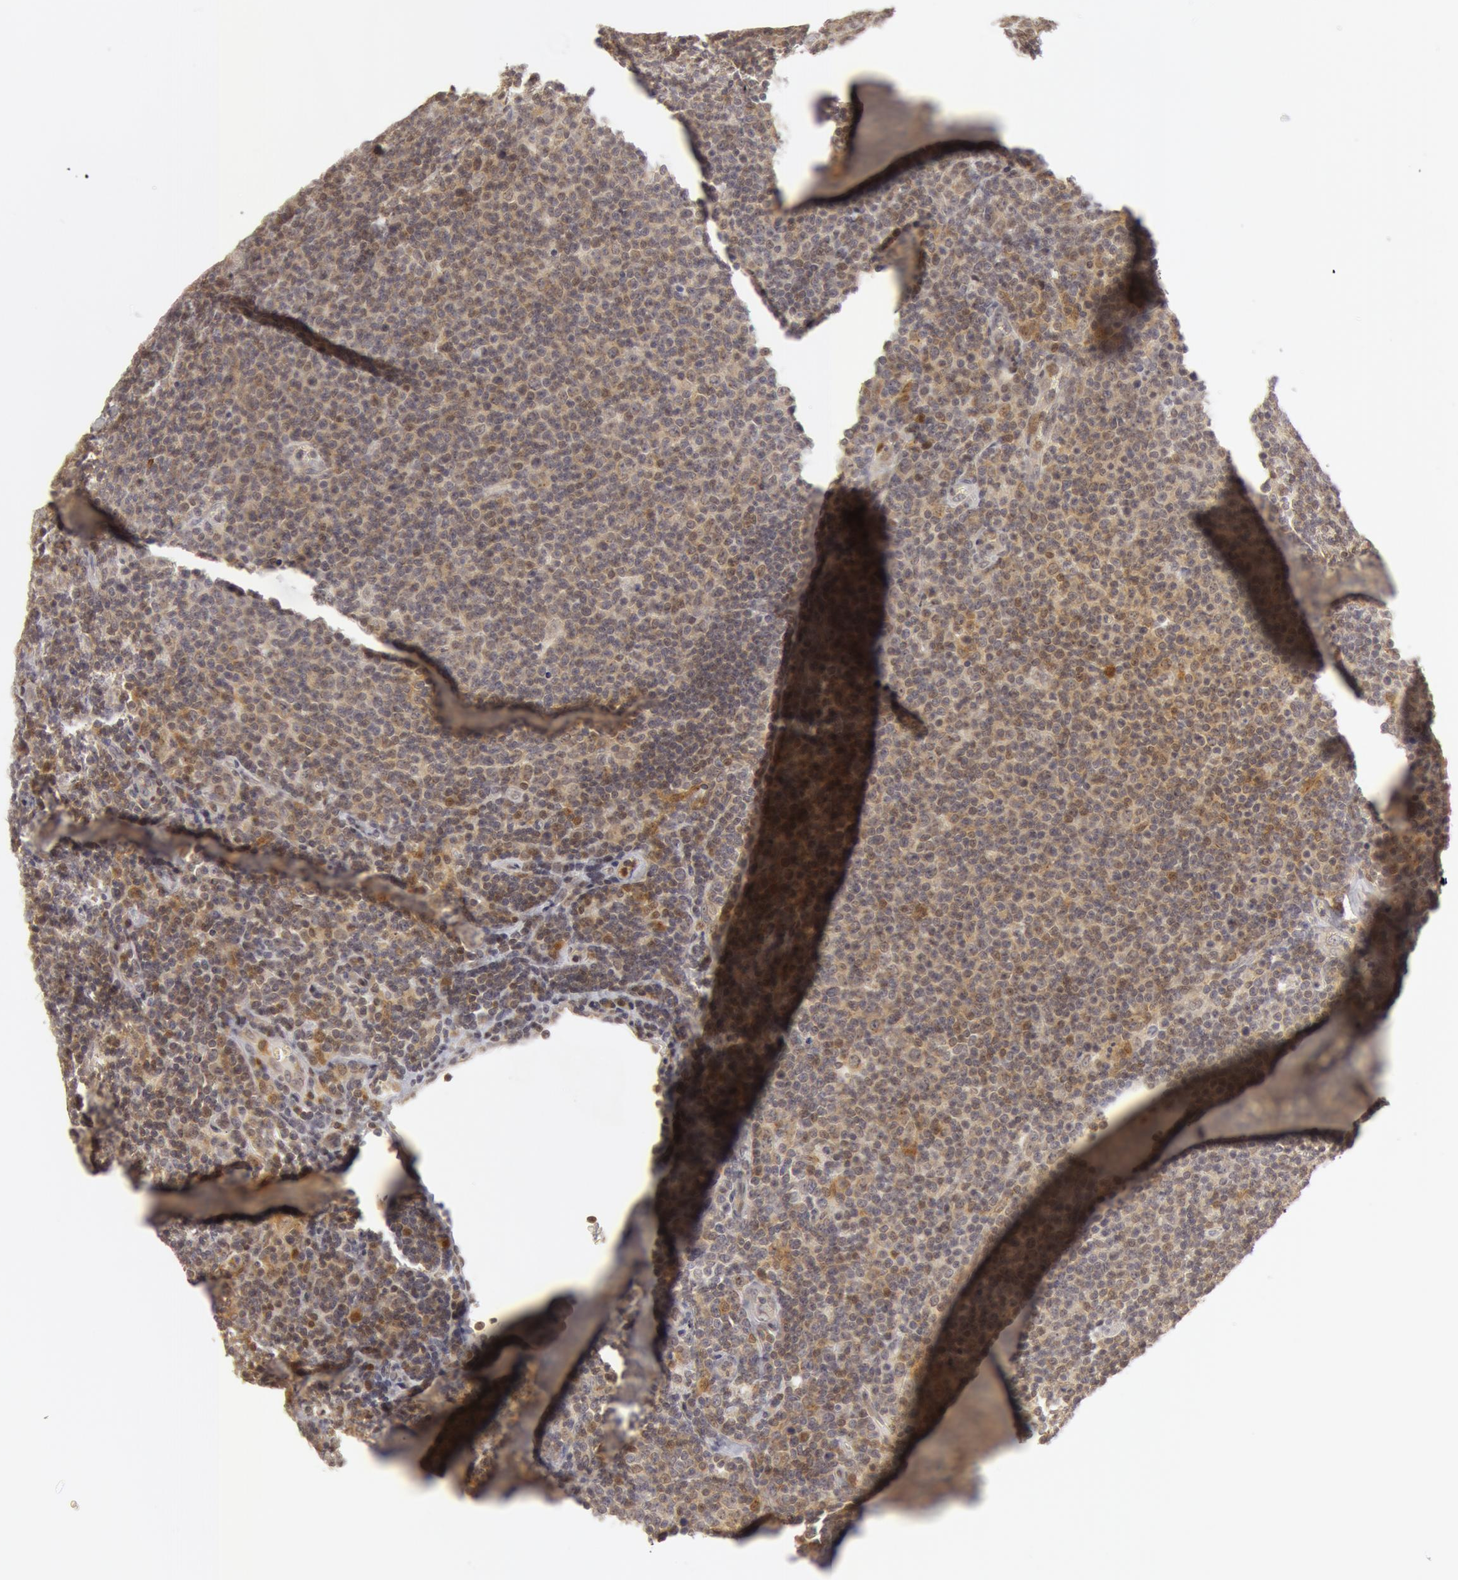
{"staining": {"intensity": "negative", "quantity": "none", "location": "none"}, "tissue": "lymphoma", "cell_type": "Tumor cells", "image_type": "cancer", "snomed": [{"axis": "morphology", "description": "Malignant lymphoma, non-Hodgkin's type, Low grade"}, {"axis": "topography", "description": "Lymph node"}], "caption": "Lymphoma was stained to show a protein in brown. There is no significant expression in tumor cells.", "gene": "OASL", "patient": {"sex": "male", "age": 74}}